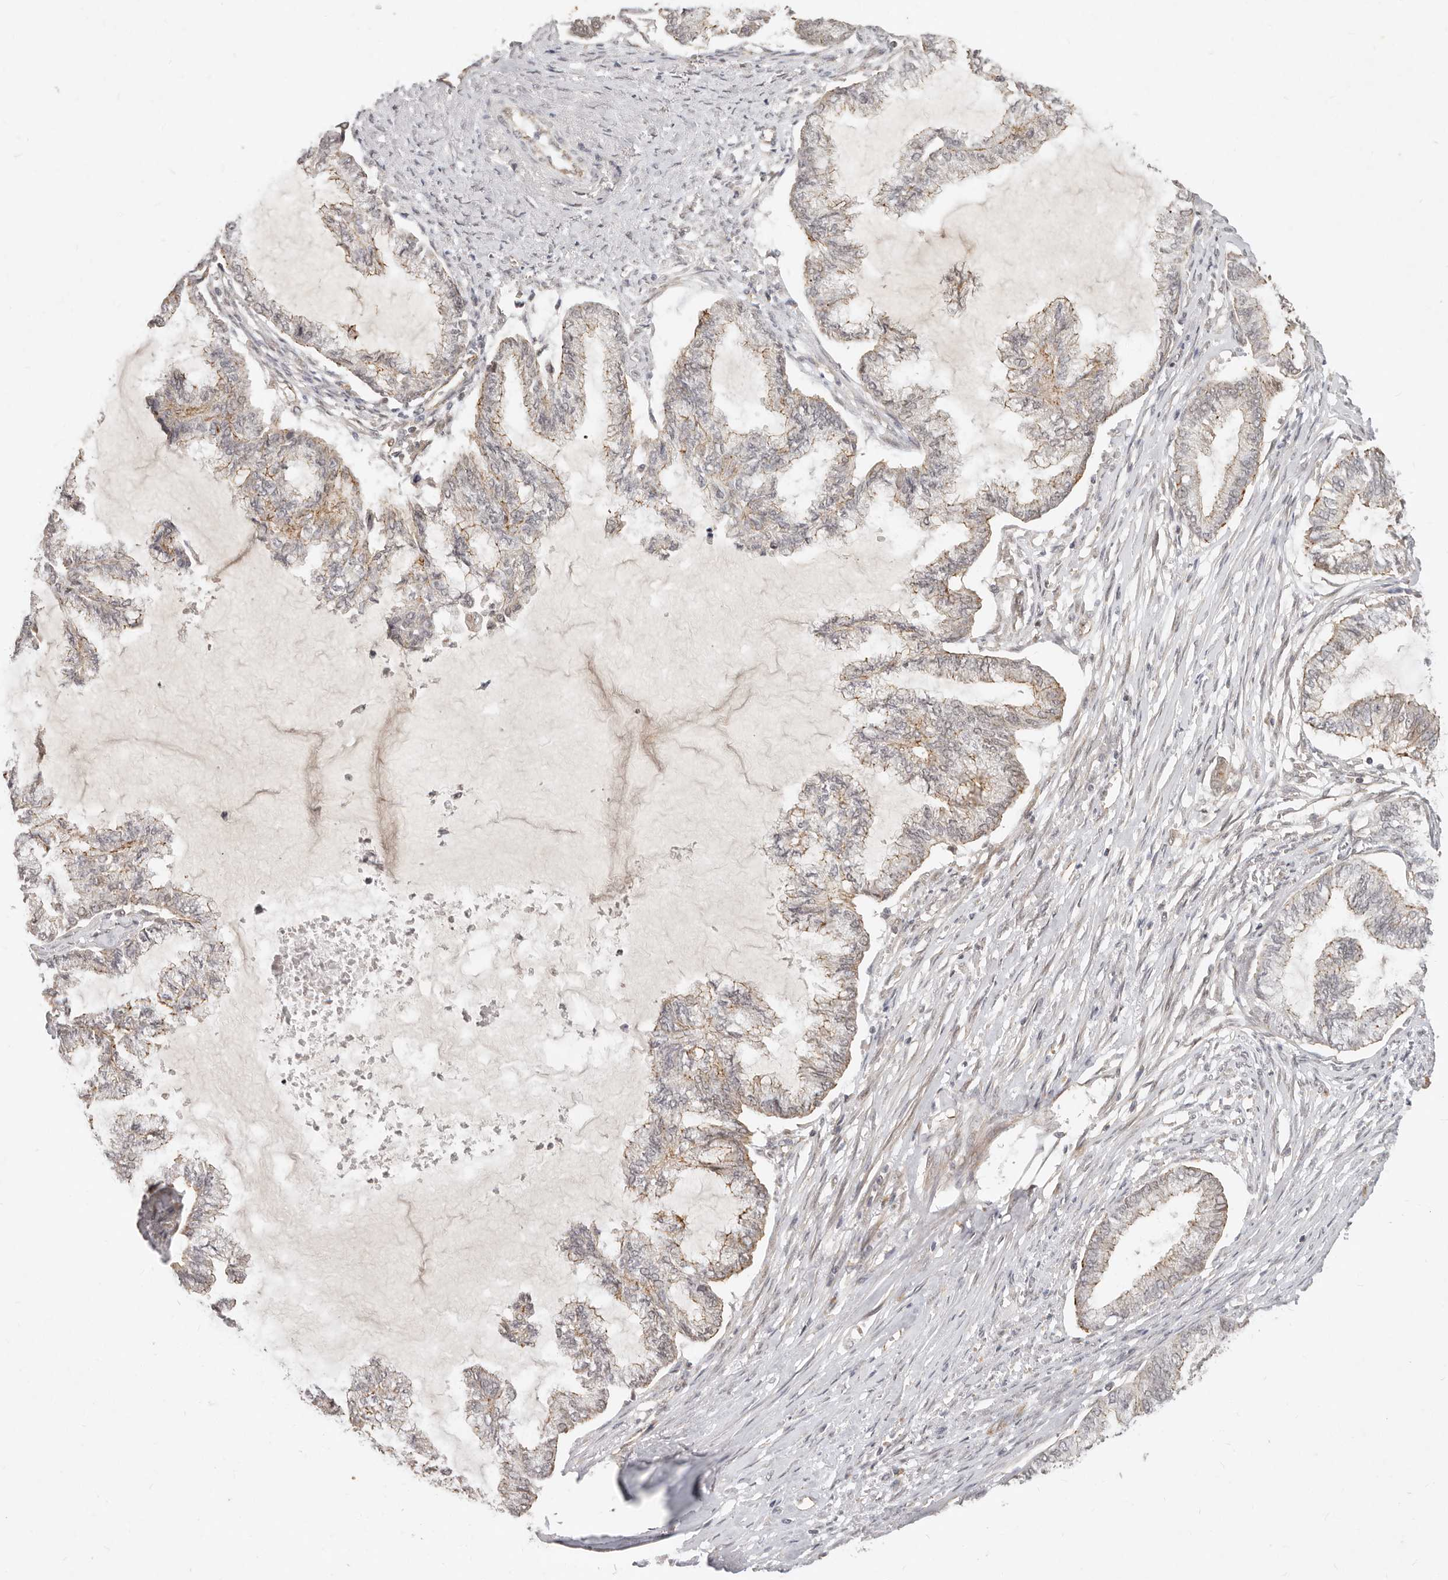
{"staining": {"intensity": "weak", "quantity": "25%-75%", "location": "cytoplasmic/membranous"}, "tissue": "endometrial cancer", "cell_type": "Tumor cells", "image_type": "cancer", "snomed": [{"axis": "morphology", "description": "Adenocarcinoma, NOS"}, {"axis": "topography", "description": "Endometrium"}], "caption": "Endometrial cancer stained with a protein marker exhibits weak staining in tumor cells.", "gene": "USP49", "patient": {"sex": "female", "age": 86}}